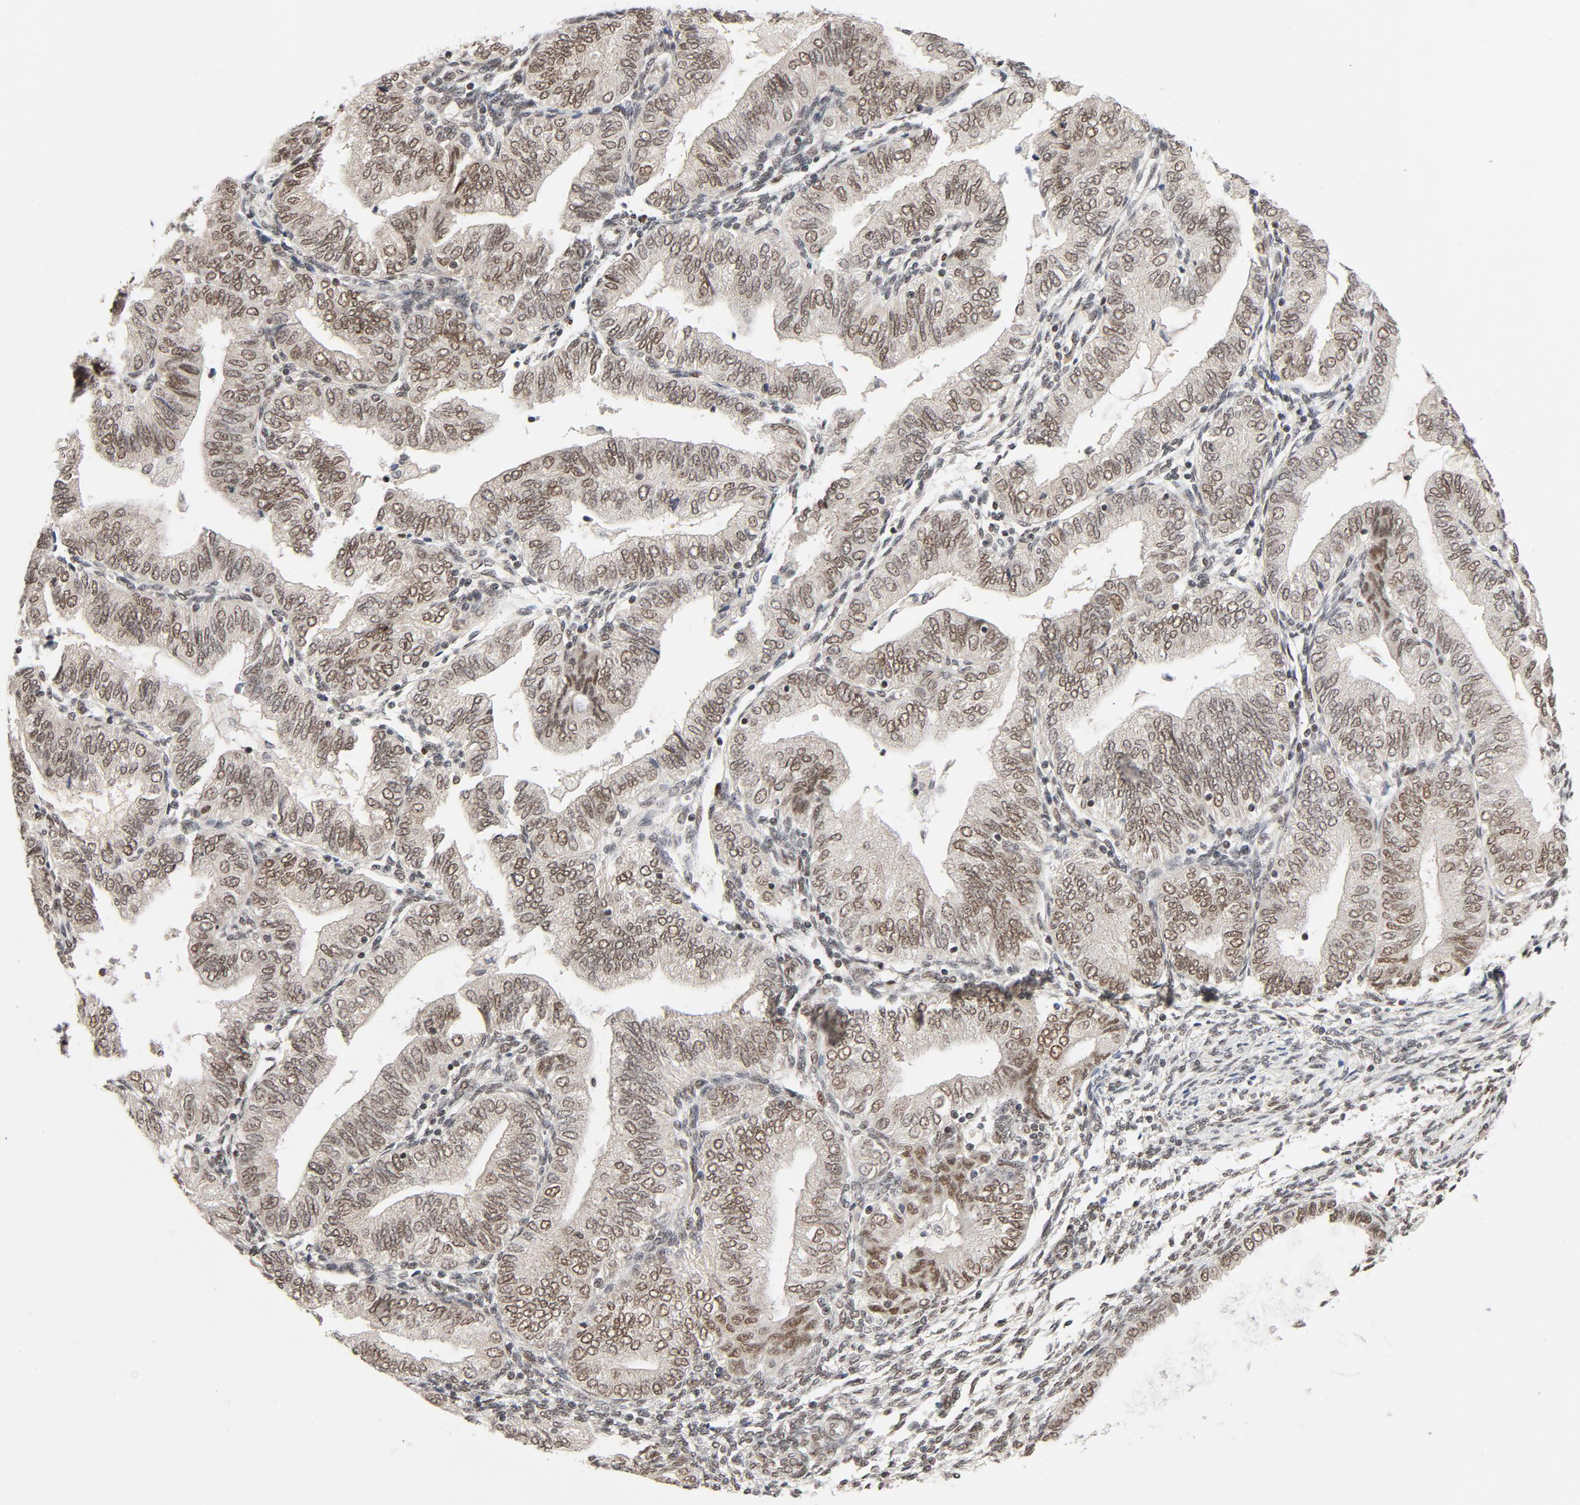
{"staining": {"intensity": "moderate", "quantity": ">75%", "location": "nuclear"}, "tissue": "endometrial cancer", "cell_type": "Tumor cells", "image_type": "cancer", "snomed": [{"axis": "morphology", "description": "Adenocarcinoma, NOS"}, {"axis": "topography", "description": "Endometrium"}], "caption": "High-power microscopy captured an immunohistochemistry photomicrograph of endometrial adenocarcinoma, revealing moderate nuclear expression in about >75% of tumor cells. (IHC, brightfield microscopy, high magnification).", "gene": "SMARCD1", "patient": {"sex": "female", "age": 51}}